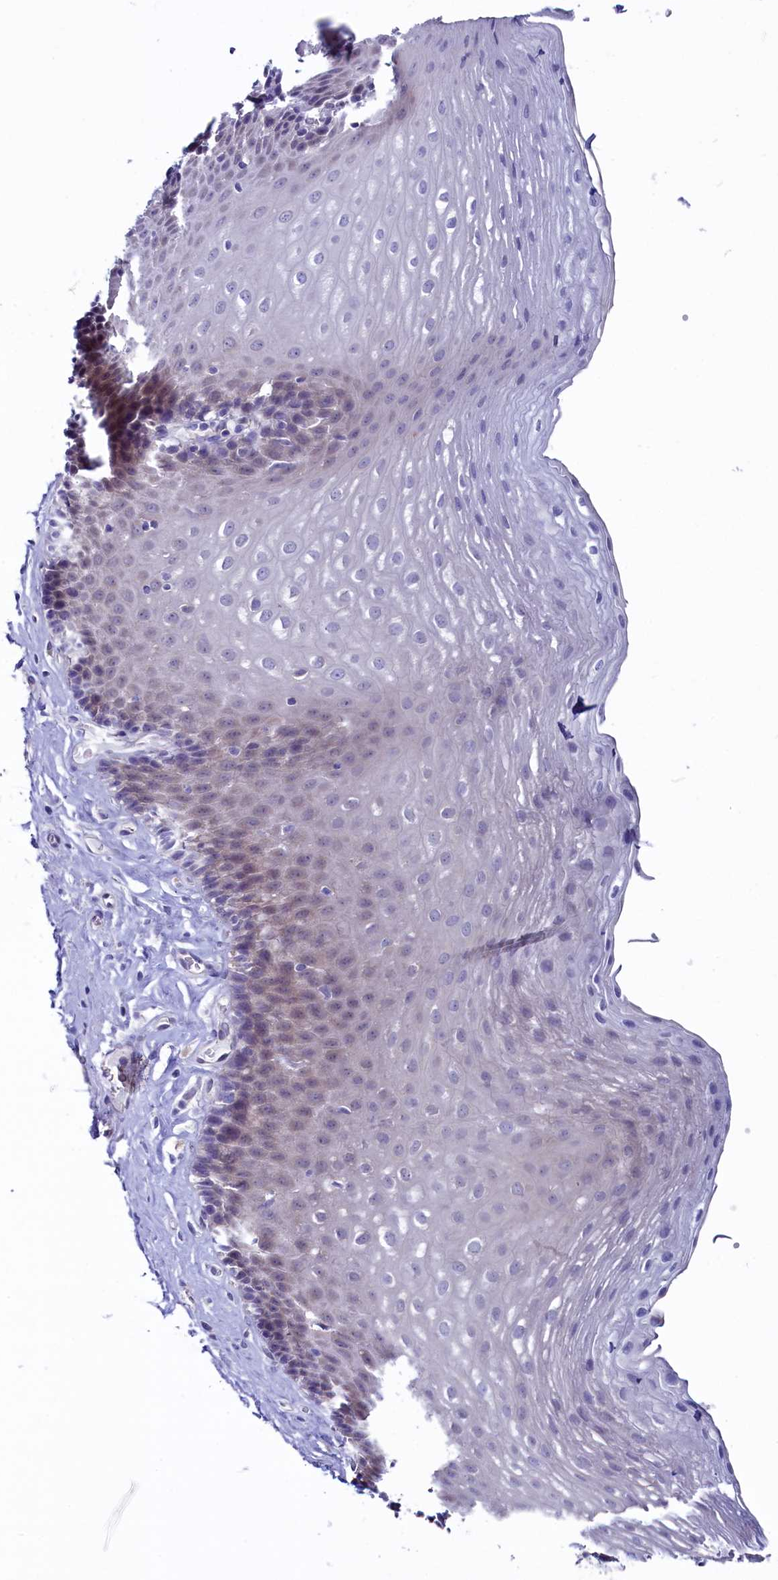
{"staining": {"intensity": "weak", "quantity": "<25%", "location": "cytoplasmic/membranous"}, "tissue": "esophagus", "cell_type": "Squamous epithelial cells", "image_type": "normal", "snomed": [{"axis": "morphology", "description": "Normal tissue, NOS"}, {"axis": "topography", "description": "Esophagus"}], "caption": "The IHC micrograph has no significant positivity in squamous epithelial cells of esophagus.", "gene": "CIAPIN1", "patient": {"sex": "female", "age": 66}}